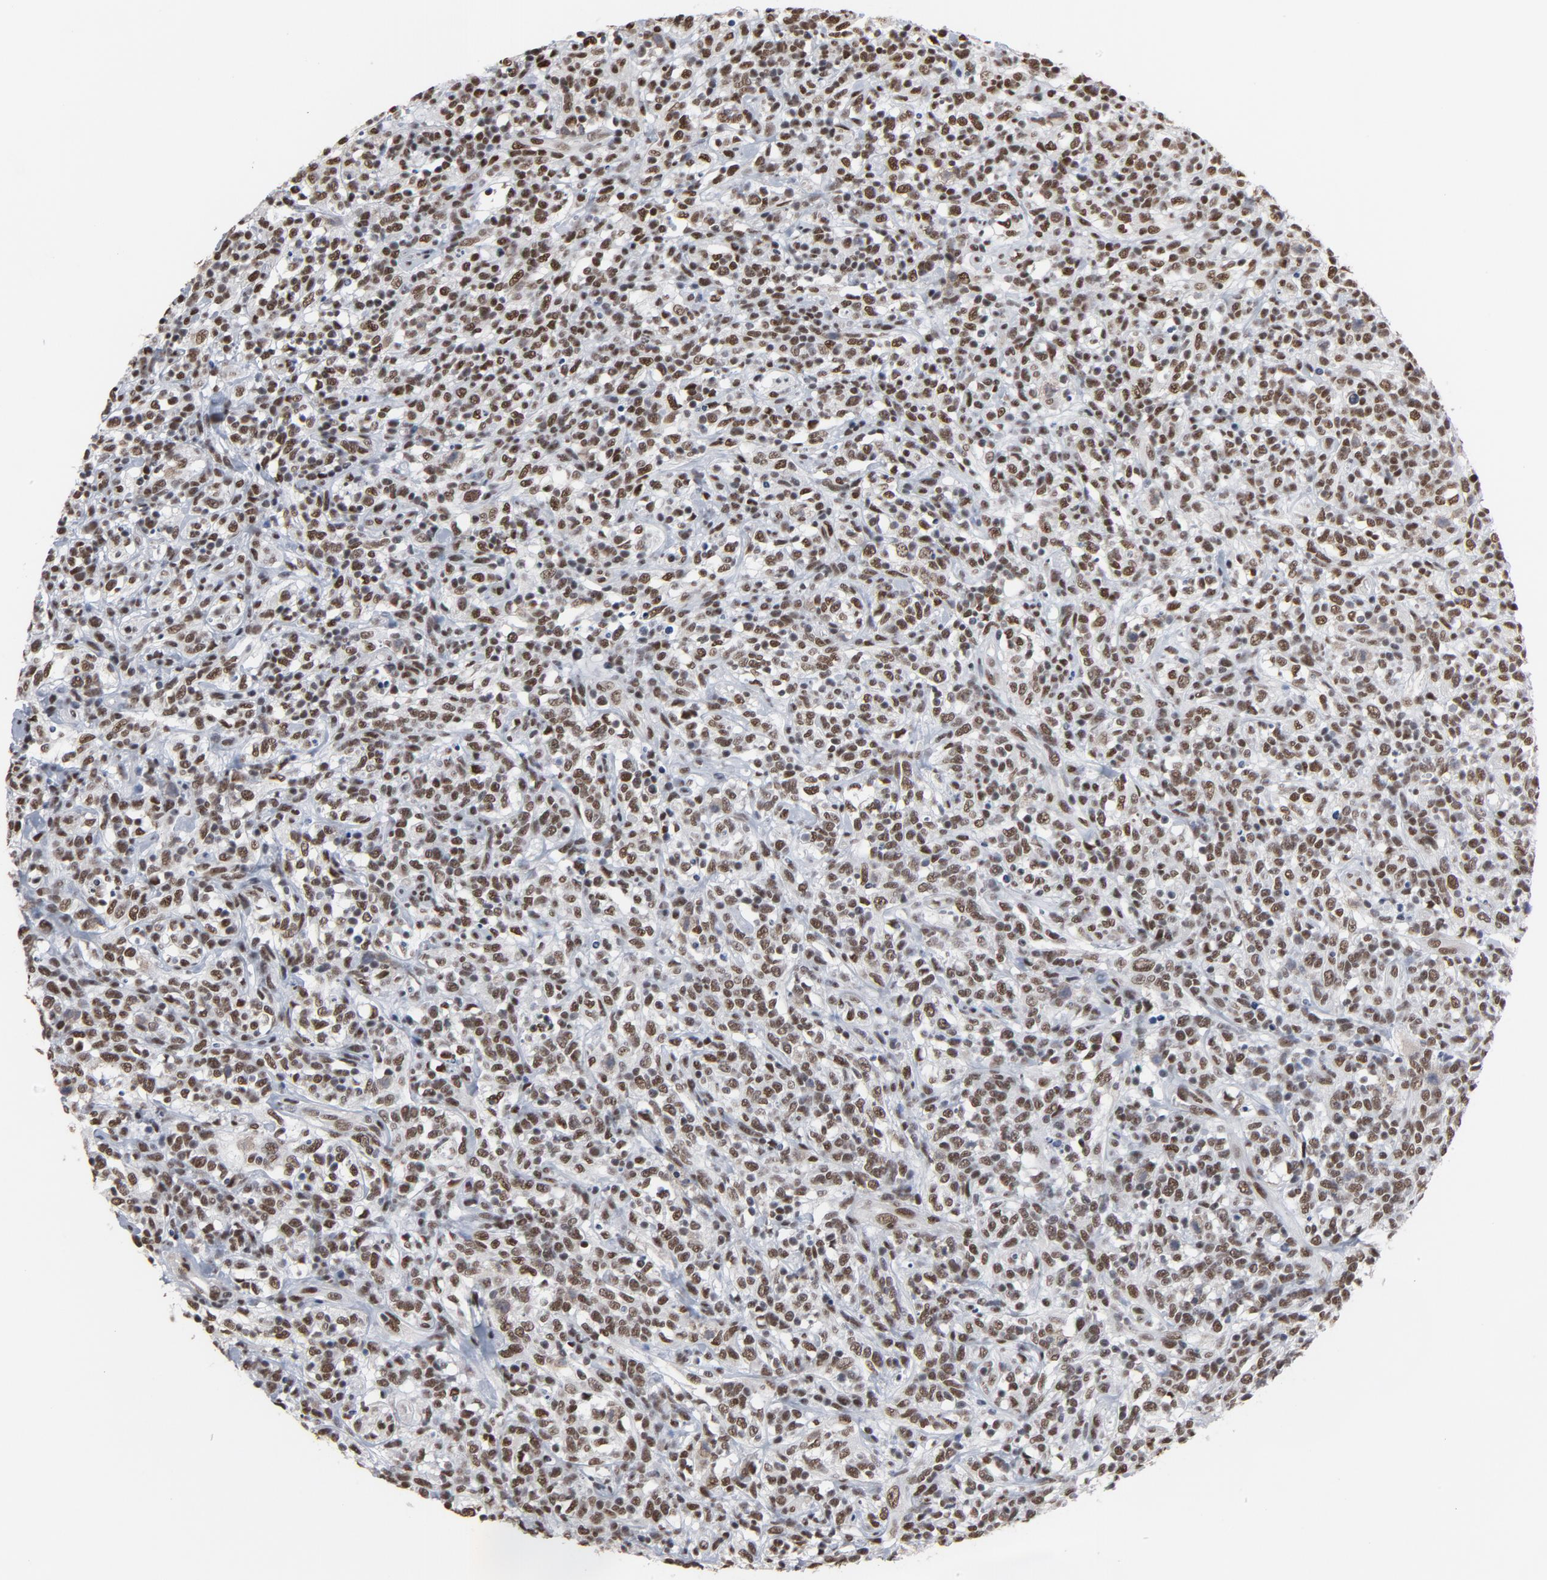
{"staining": {"intensity": "moderate", "quantity": ">75%", "location": "nuclear"}, "tissue": "lymphoma", "cell_type": "Tumor cells", "image_type": "cancer", "snomed": [{"axis": "morphology", "description": "Malignant lymphoma, non-Hodgkin's type, High grade"}, {"axis": "topography", "description": "Lymph node"}], "caption": "Immunohistochemical staining of high-grade malignant lymphoma, non-Hodgkin's type demonstrates medium levels of moderate nuclear positivity in approximately >75% of tumor cells.", "gene": "MRE11", "patient": {"sex": "female", "age": 73}}